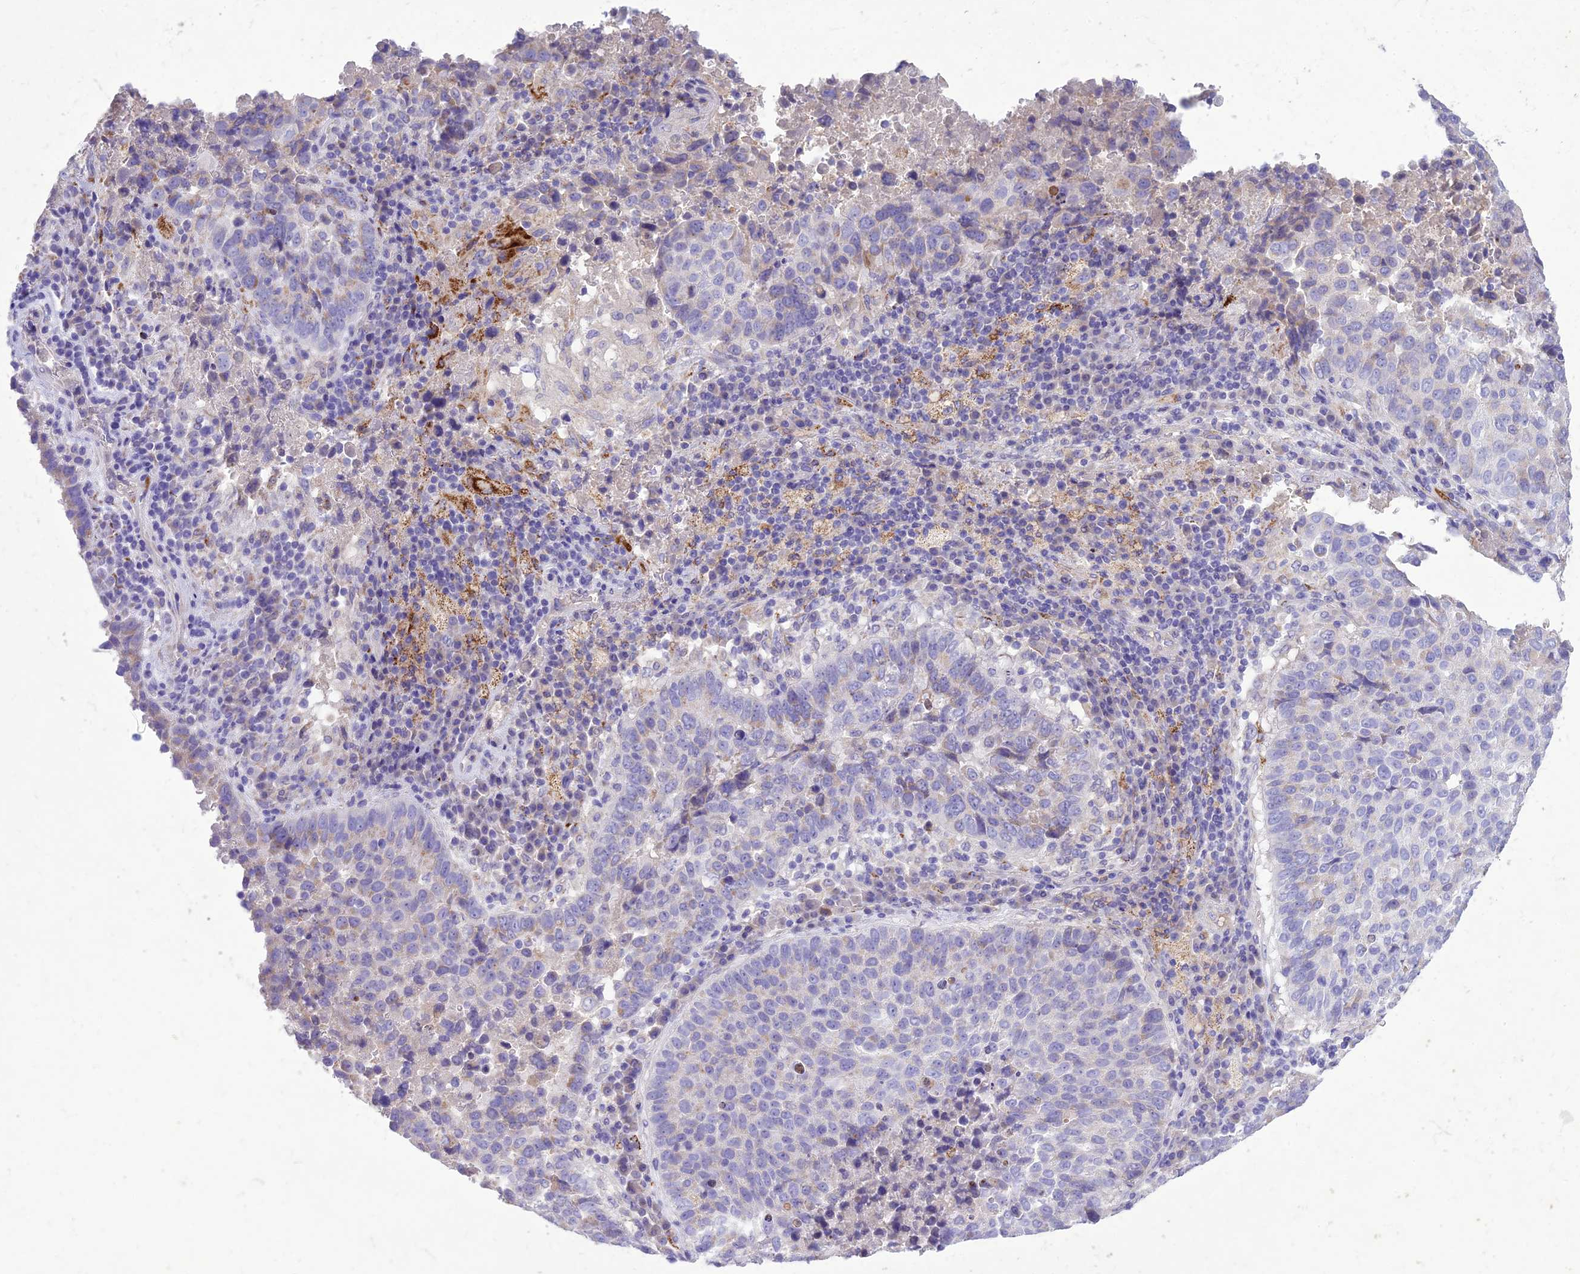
{"staining": {"intensity": "negative", "quantity": "none", "location": "none"}, "tissue": "lung cancer", "cell_type": "Tumor cells", "image_type": "cancer", "snomed": [{"axis": "morphology", "description": "Squamous cell carcinoma, NOS"}, {"axis": "topography", "description": "Lung"}], "caption": "Photomicrograph shows no protein positivity in tumor cells of lung squamous cell carcinoma tissue.", "gene": "SLC13A5", "patient": {"sex": "male", "age": 73}}